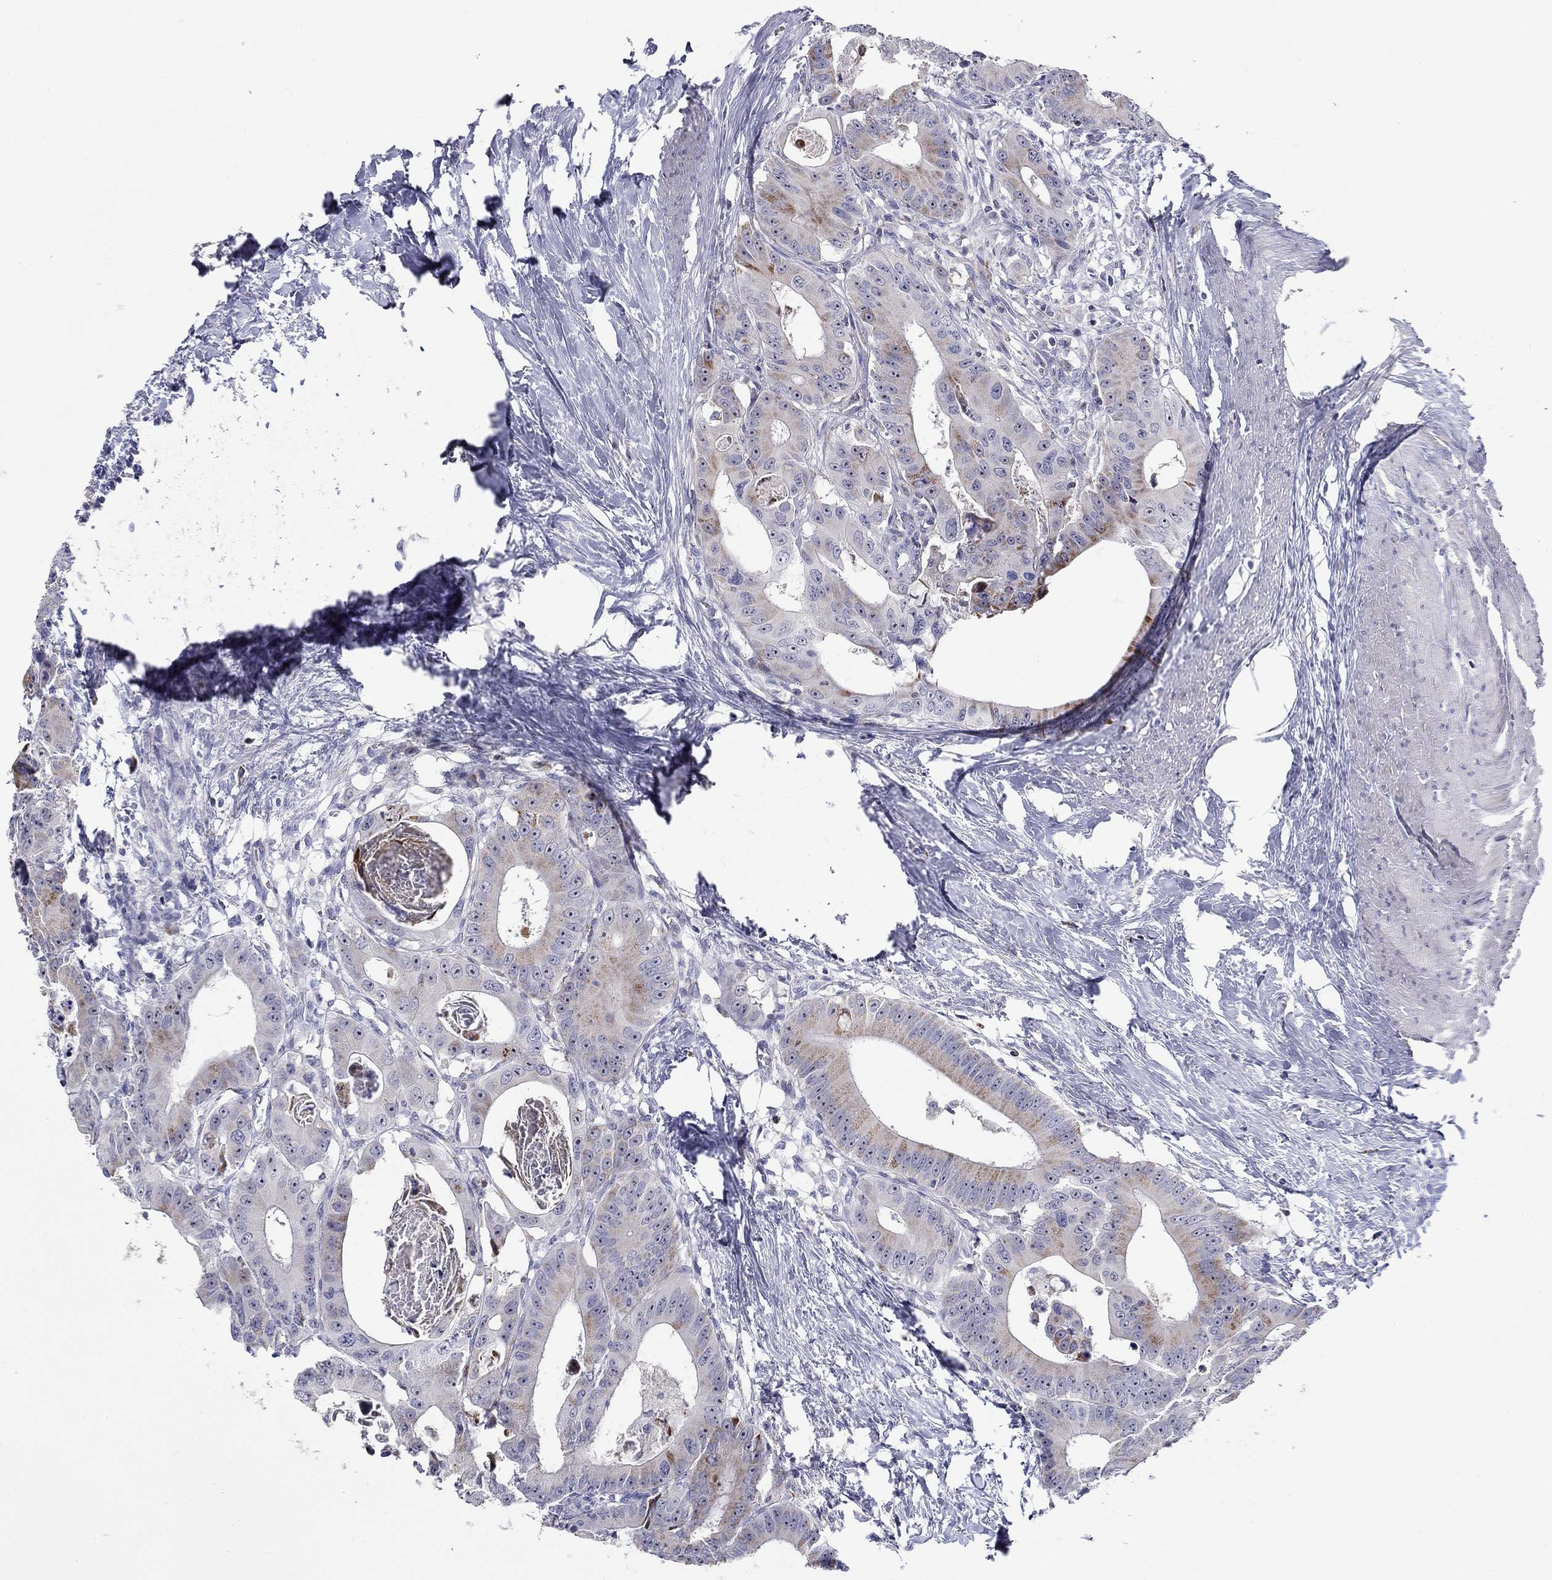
{"staining": {"intensity": "weak", "quantity": "25%-75%", "location": "cytoplasmic/membranous"}, "tissue": "colorectal cancer", "cell_type": "Tumor cells", "image_type": "cancer", "snomed": [{"axis": "morphology", "description": "Adenocarcinoma, NOS"}, {"axis": "topography", "description": "Rectum"}], "caption": "This photomicrograph shows colorectal adenocarcinoma stained with immunohistochemistry (IHC) to label a protein in brown. The cytoplasmic/membranous of tumor cells show weak positivity for the protein. Nuclei are counter-stained blue.", "gene": "HMX2", "patient": {"sex": "male", "age": 64}}